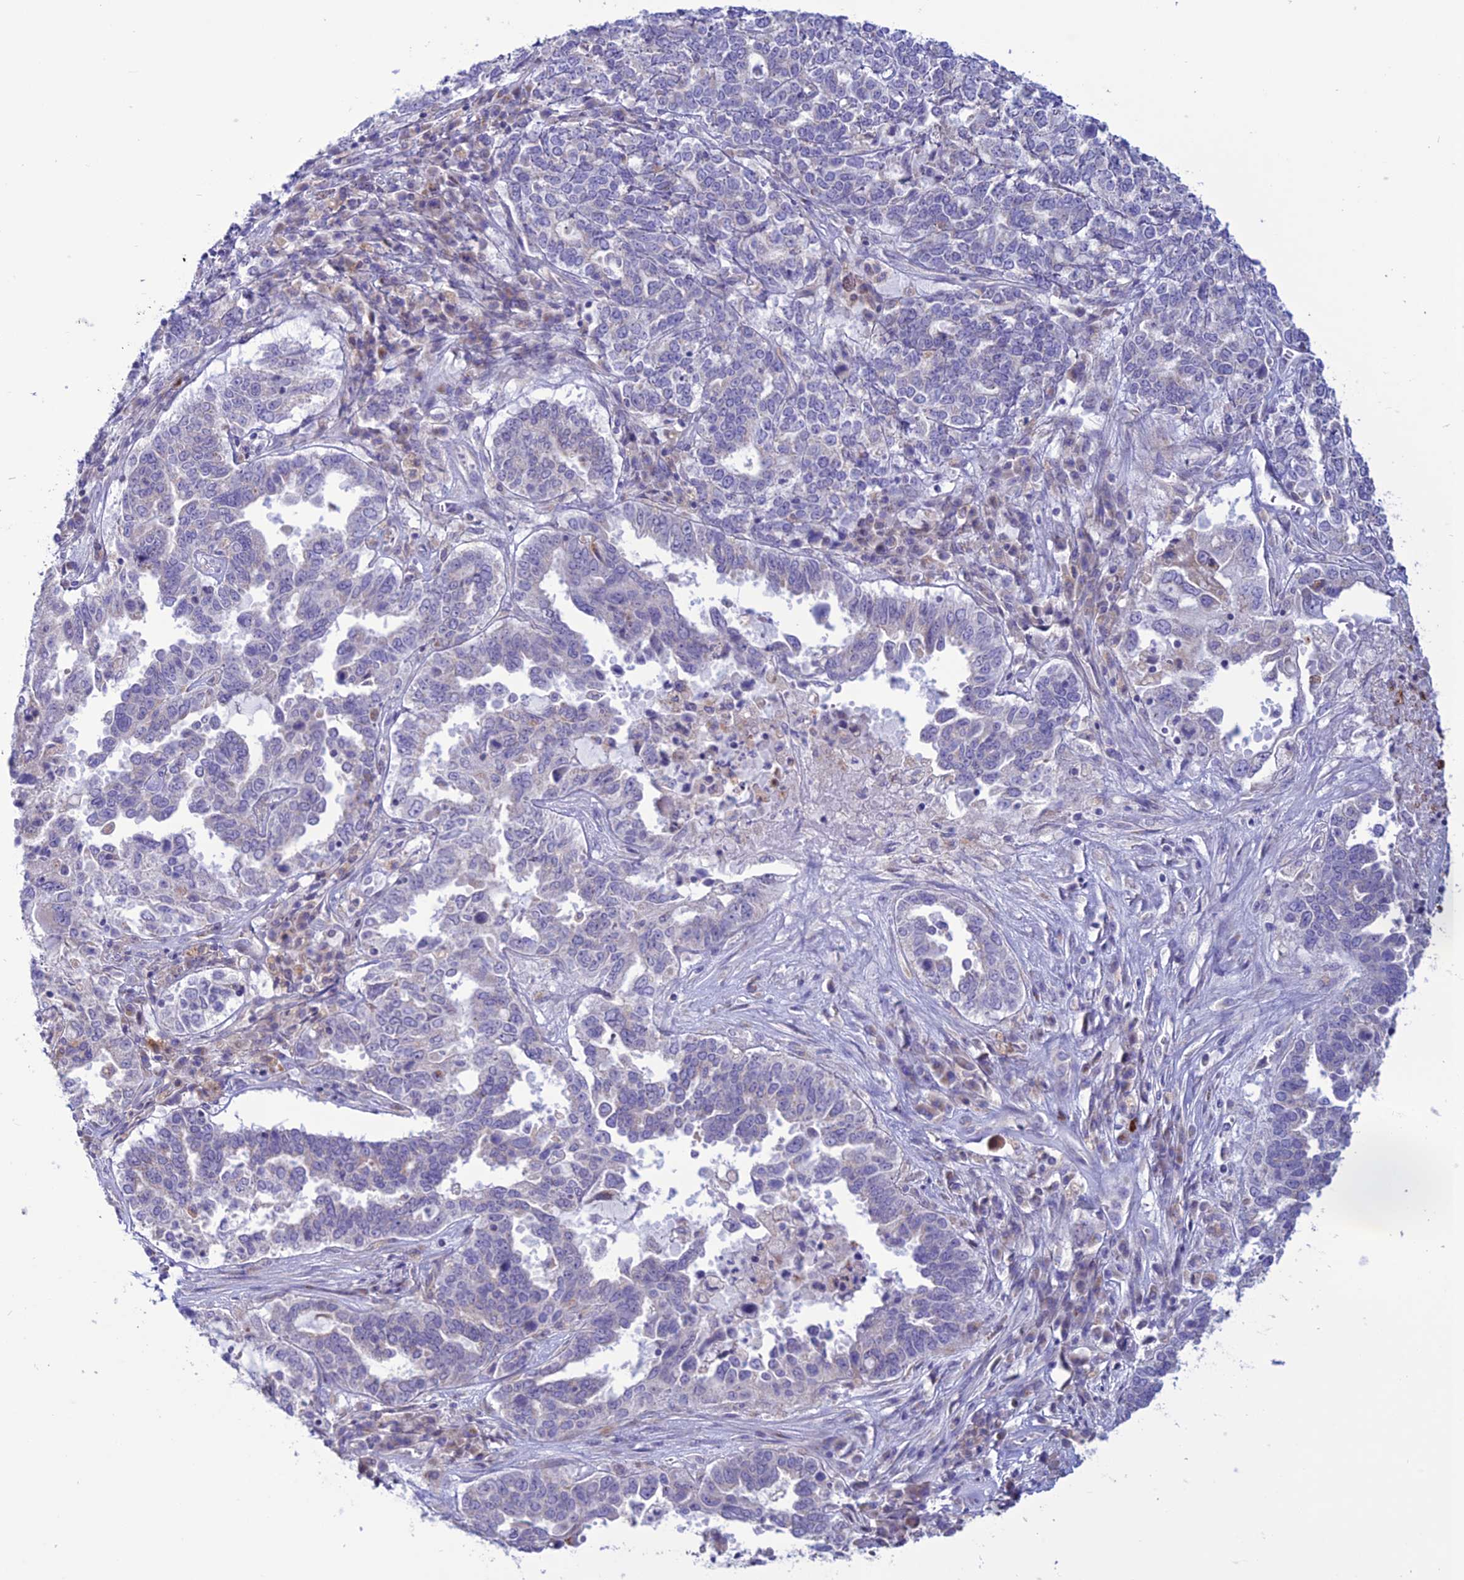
{"staining": {"intensity": "negative", "quantity": "none", "location": "none"}, "tissue": "ovarian cancer", "cell_type": "Tumor cells", "image_type": "cancer", "snomed": [{"axis": "morphology", "description": "Carcinoma, endometroid"}, {"axis": "topography", "description": "Ovary"}], "caption": "Image shows no significant protein staining in tumor cells of ovarian endometroid carcinoma. Brightfield microscopy of immunohistochemistry (IHC) stained with DAB (3,3'-diaminobenzidine) (brown) and hematoxylin (blue), captured at high magnification.", "gene": "CLCN7", "patient": {"sex": "female", "age": 62}}